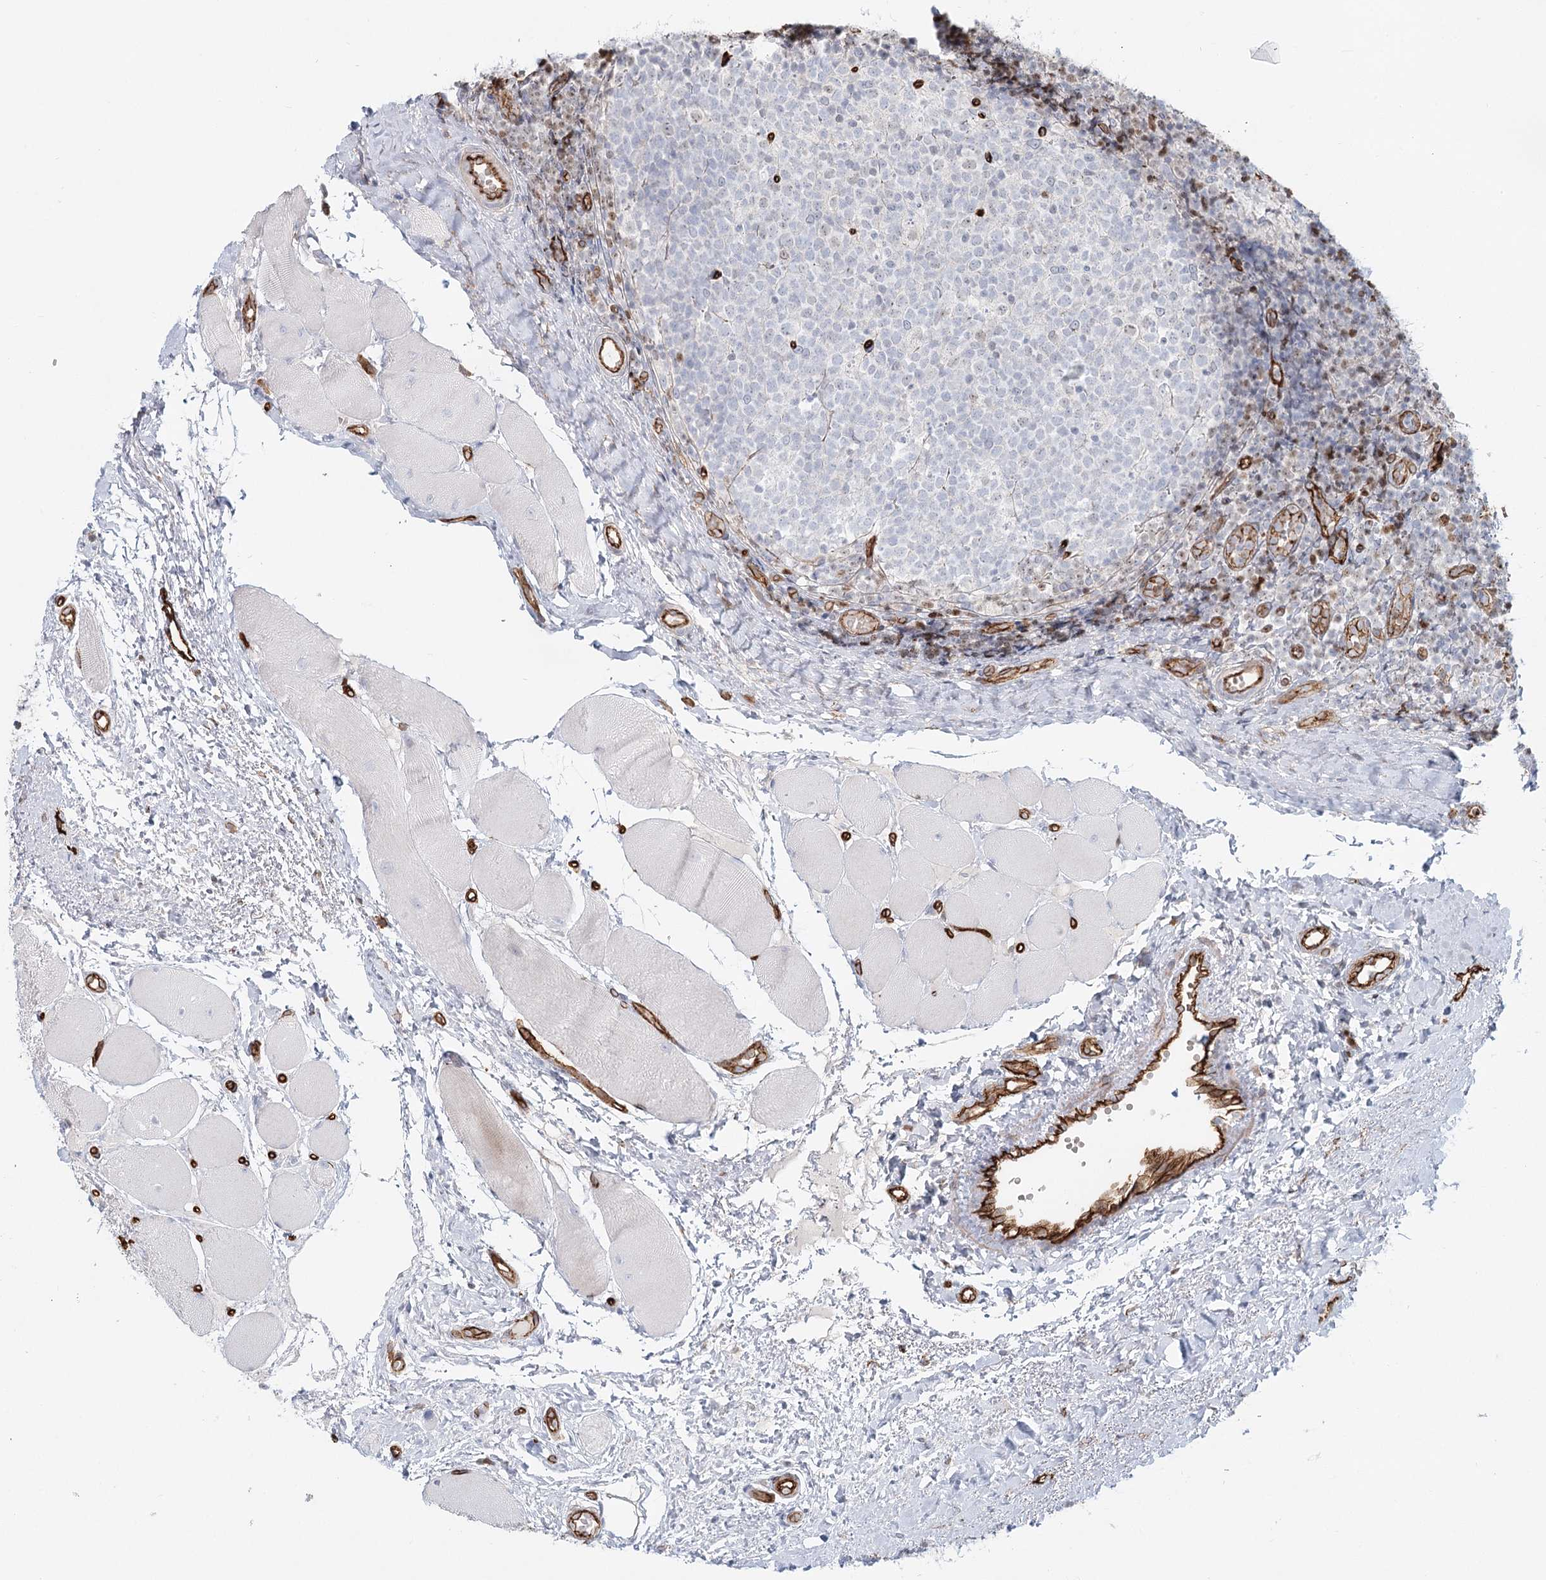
{"staining": {"intensity": "negative", "quantity": "none", "location": "none"}, "tissue": "tonsil", "cell_type": "Germinal center cells", "image_type": "normal", "snomed": [{"axis": "morphology", "description": "Normal tissue, NOS"}, {"axis": "topography", "description": "Tonsil"}], "caption": "Immunohistochemistry (IHC) micrograph of normal tonsil: tonsil stained with DAB shows no significant protein positivity in germinal center cells. (DAB (3,3'-diaminobenzidine) immunohistochemistry, high magnification).", "gene": "ZFYVE28", "patient": {"sex": "female", "age": 19}}